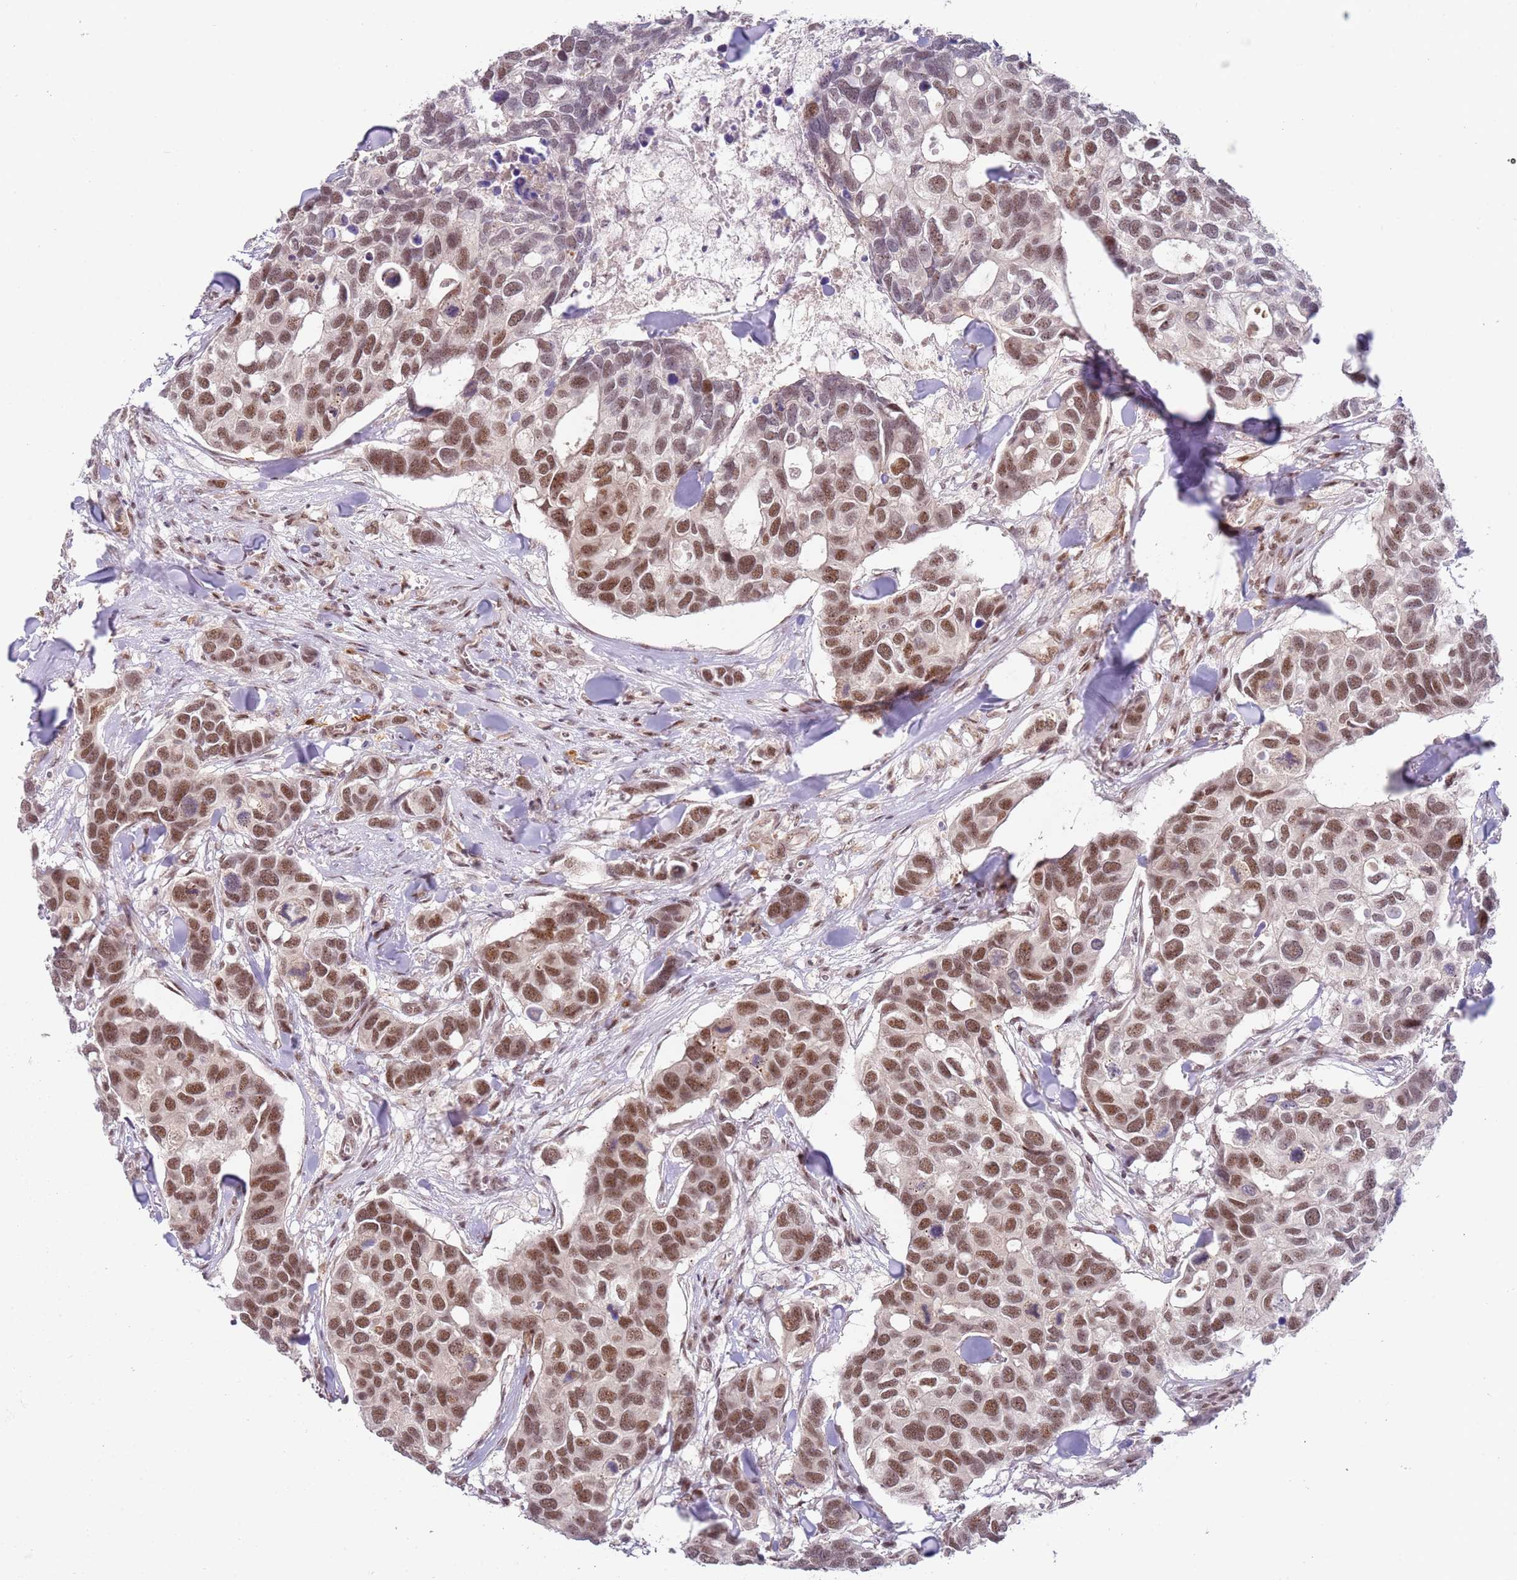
{"staining": {"intensity": "moderate", "quantity": ">75%", "location": "nuclear"}, "tissue": "breast cancer", "cell_type": "Tumor cells", "image_type": "cancer", "snomed": [{"axis": "morphology", "description": "Duct carcinoma"}, {"axis": "topography", "description": "Breast"}], "caption": "Protein expression analysis of breast invasive ductal carcinoma shows moderate nuclear staining in about >75% of tumor cells.", "gene": "LGALSL", "patient": {"sex": "female", "age": 83}}